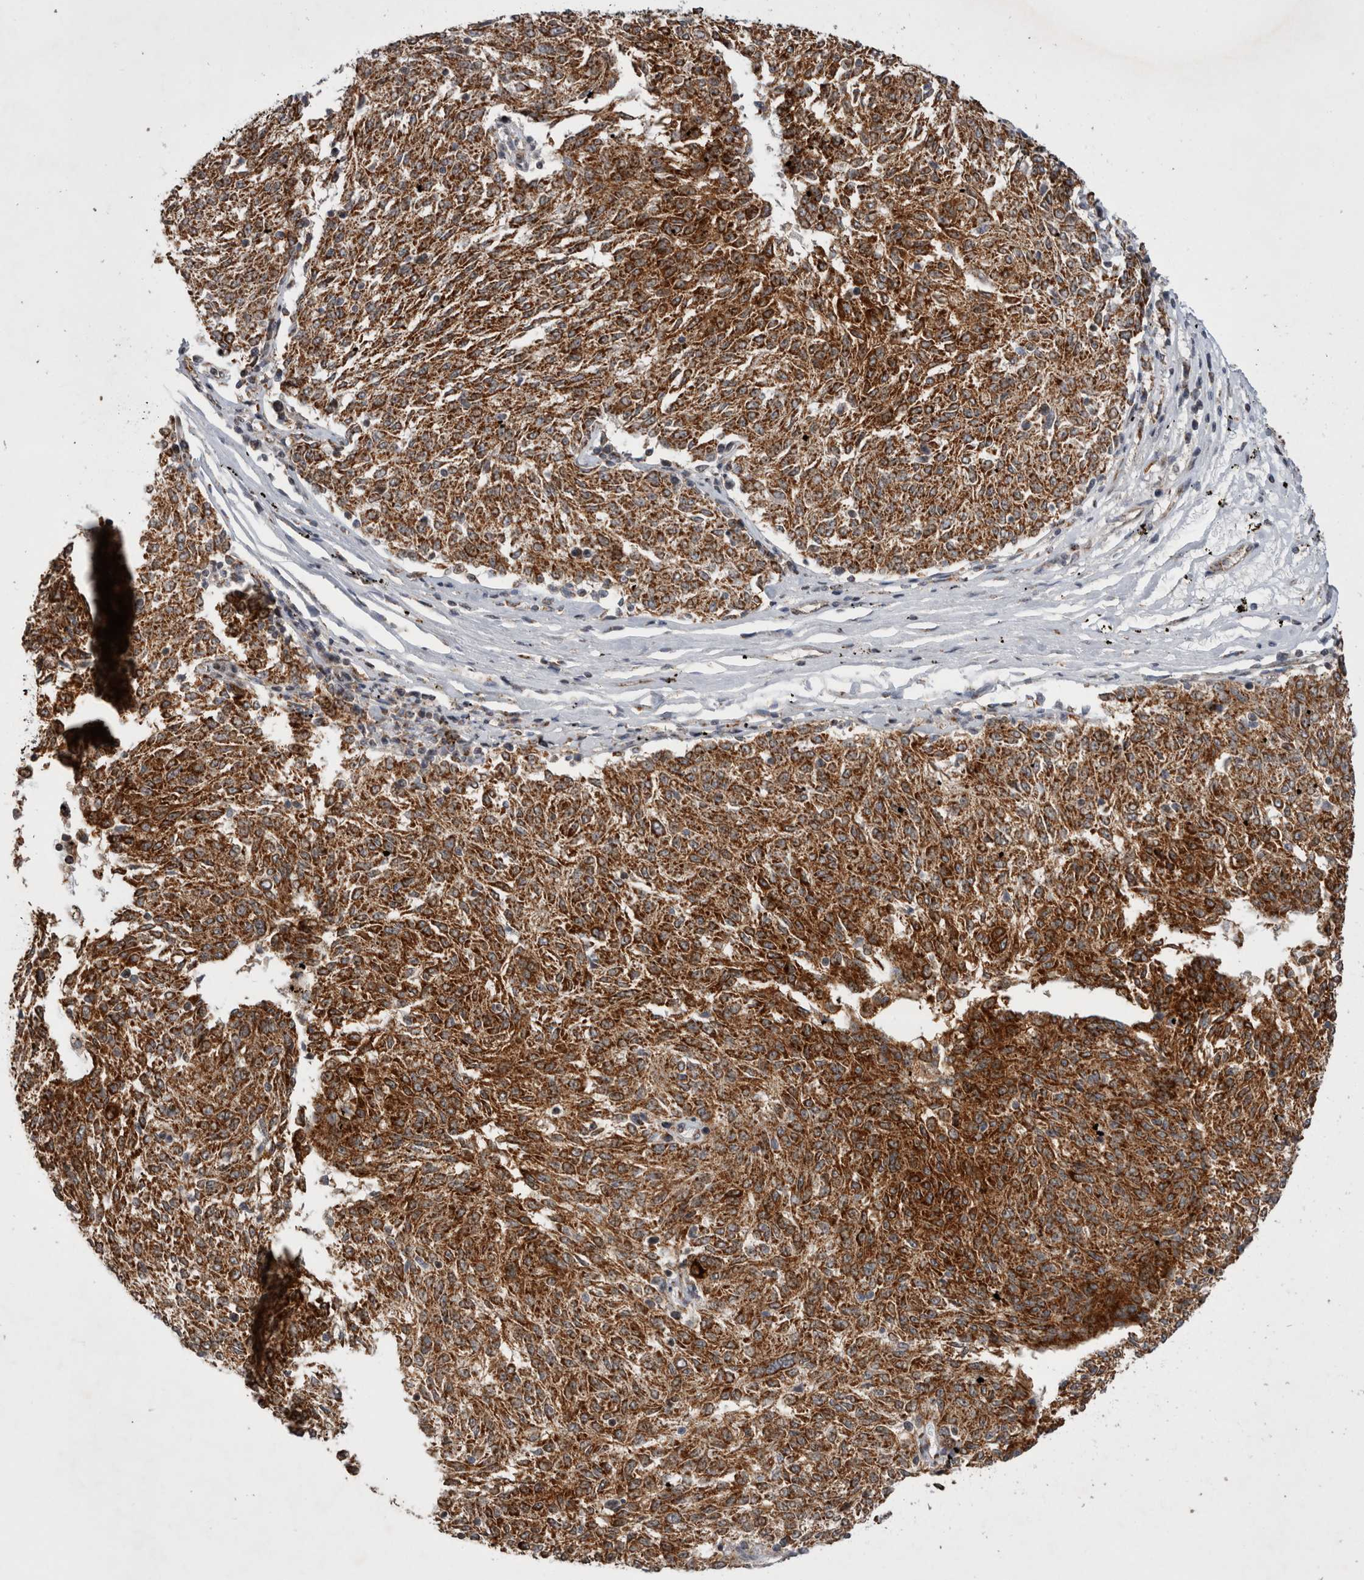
{"staining": {"intensity": "strong", "quantity": ">75%", "location": "cytoplasmic/membranous"}, "tissue": "melanoma", "cell_type": "Tumor cells", "image_type": "cancer", "snomed": [{"axis": "morphology", "description": "Malignant melanoma, NOS"}, {"axis": "topography", "description": "Skin"}], "caption": "A photomicrograph of malignant melanoma stained for a protein shows strong cytoplasmic/membranous brown staining in tumor cells.", "gene": "MRPL37", "patient": {"sex": "female", "age": 72}}